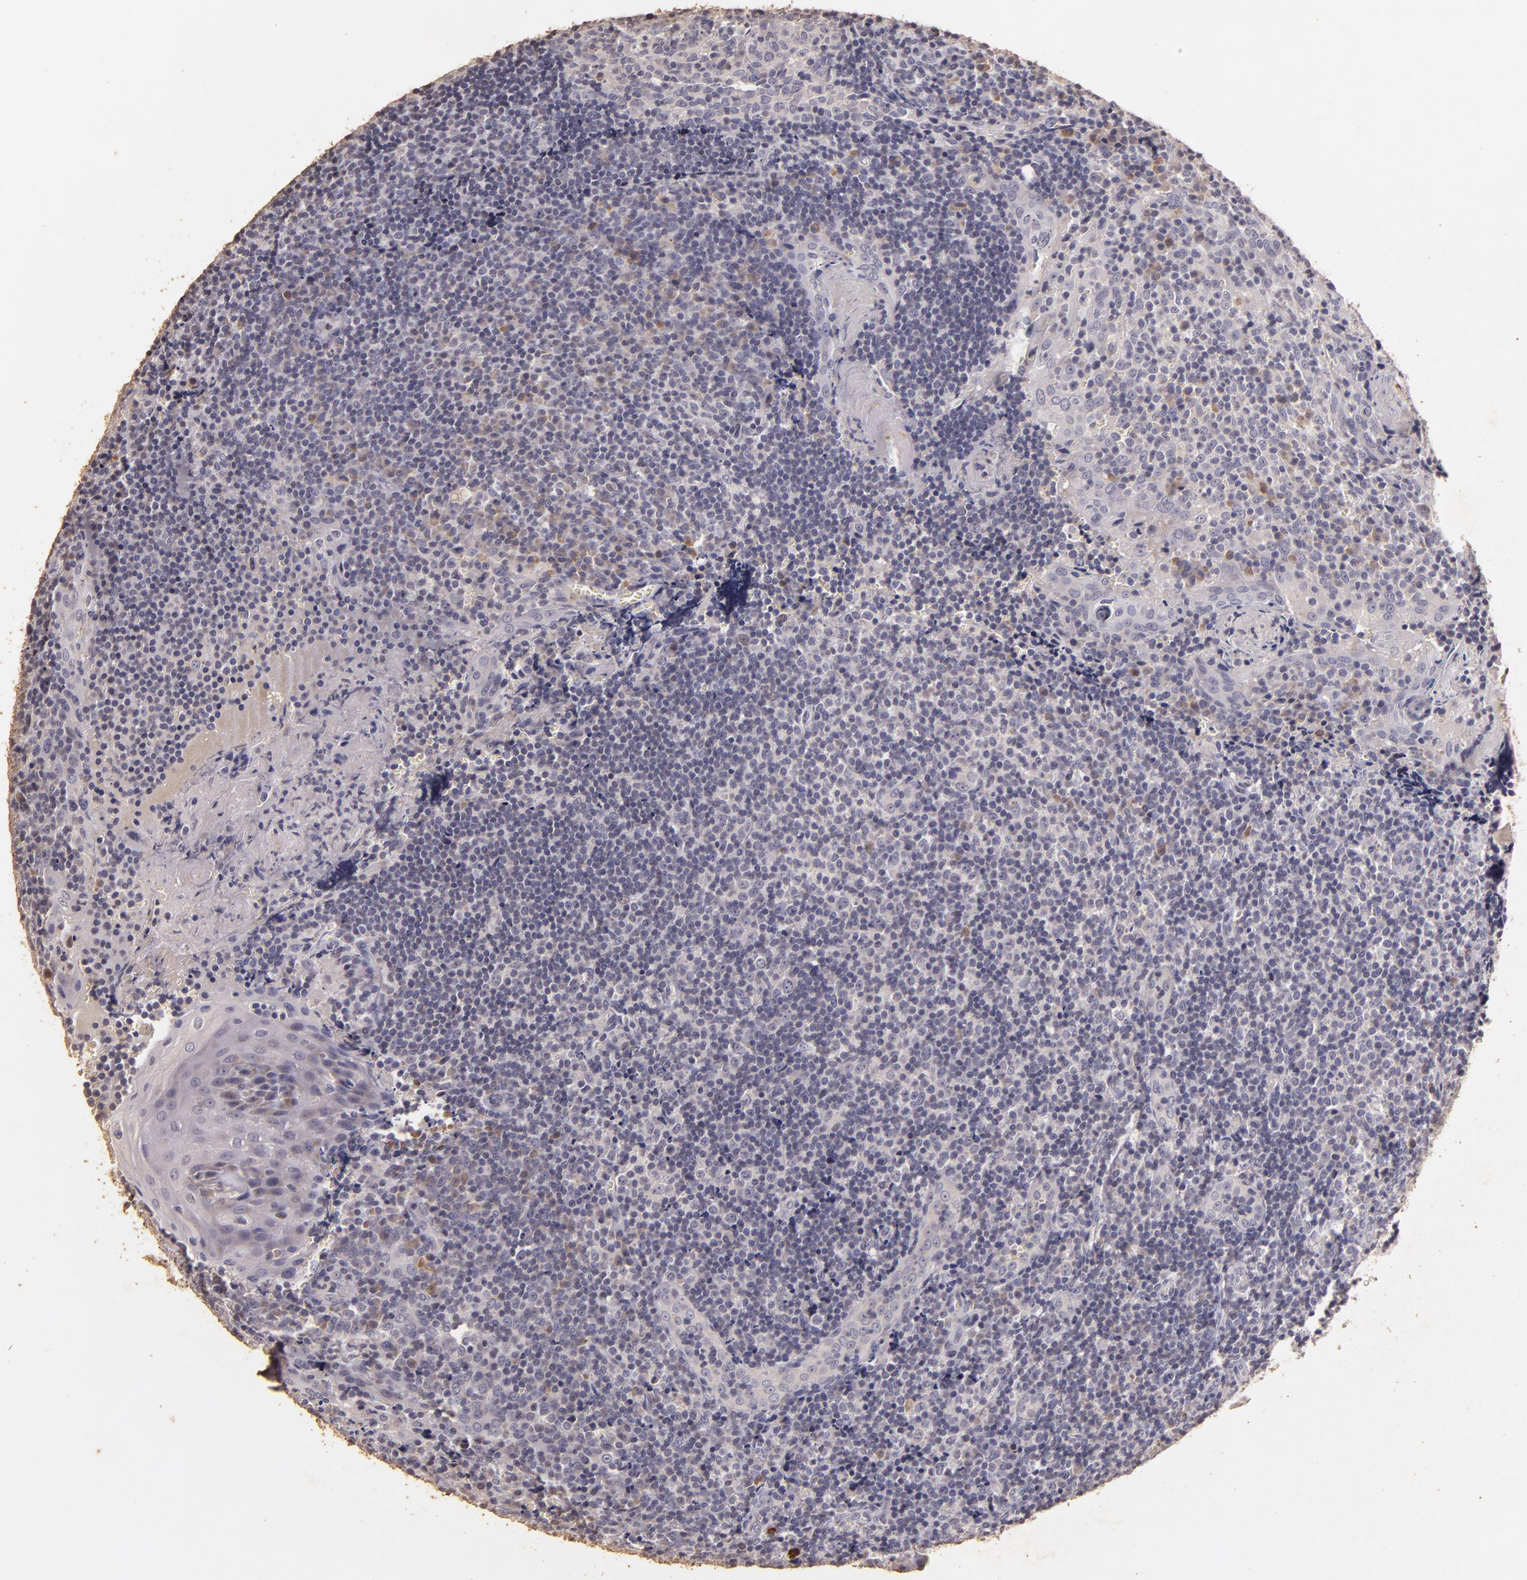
{"staining": {"intensity": "negative", "quantity": "none", "location": "none"}, "tissue": "tonsil", "cell_type": "Germinal center cells", "image_type": "normal", "snomed": [{"axis": "morphology", "description": "Normal tissue, NOS"}, {"axis": "topography", "description": "Tonsil"}], "caption": "There is no significant expression in germinal center cells of tonsil. (DAB IHC visualized using brightfield microscopy, high magnification).", "gene": "BCL2L13", "patient": {"sex": "male", "age": 20}}